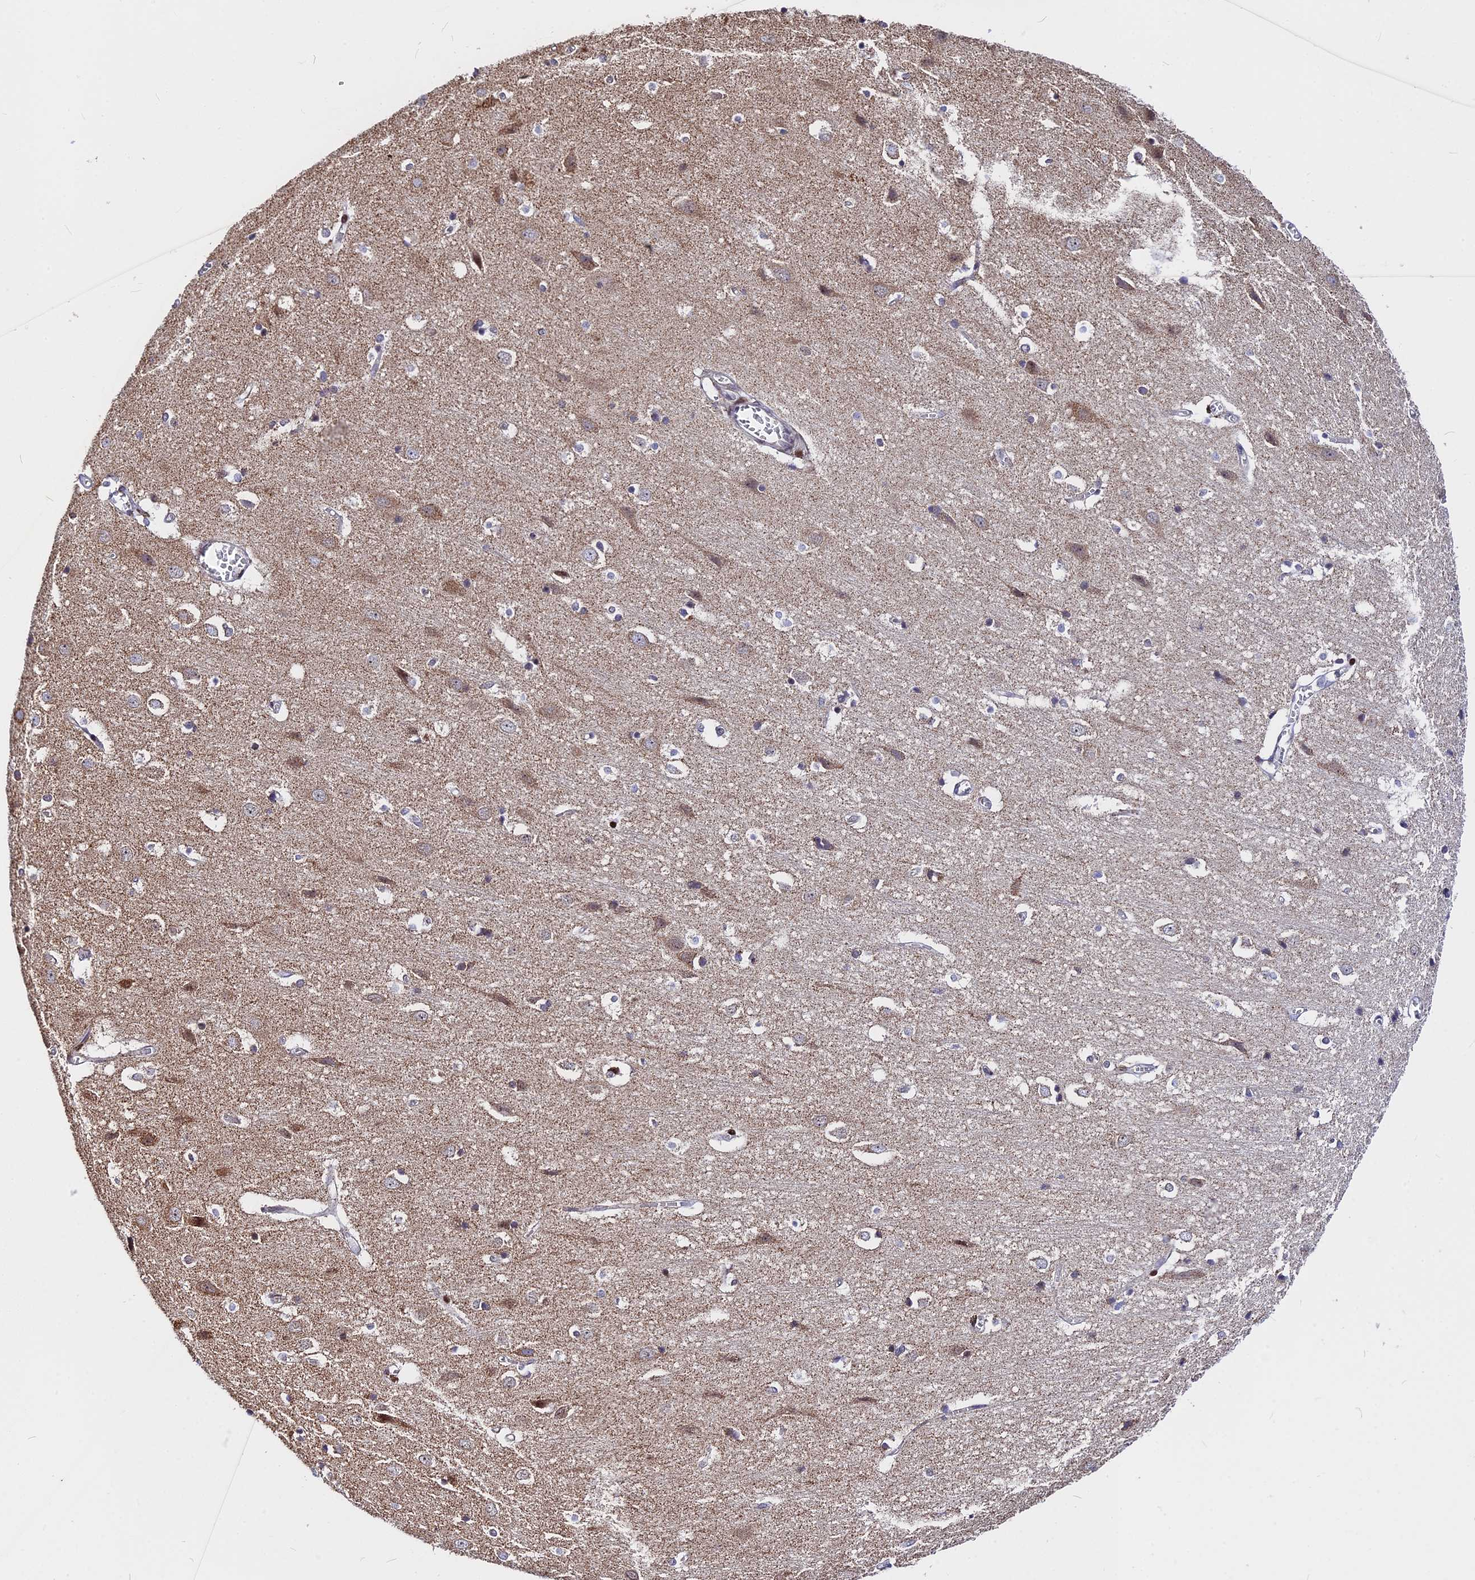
{"staining": {"intensity": "negative", "quantity": "none", "location": "none"}, "tissue": "cerebral cortex", "cell_type": "Endothelial cells", "image_type": "normal", "snomed": [{"axis": "morphology", "description": "Normal tissue, NOS"}, {"axis": "topography", "description": "Cerebral cortex"}], "caption": "A high-resolution photomicrograph shows immunohistochemistry staining of unremarkable cerebral cortex, which demonstrates no significant expression in endothelial cells.", "gene": "FAM174C", "patient": {"sex": "male", "age": 54}}